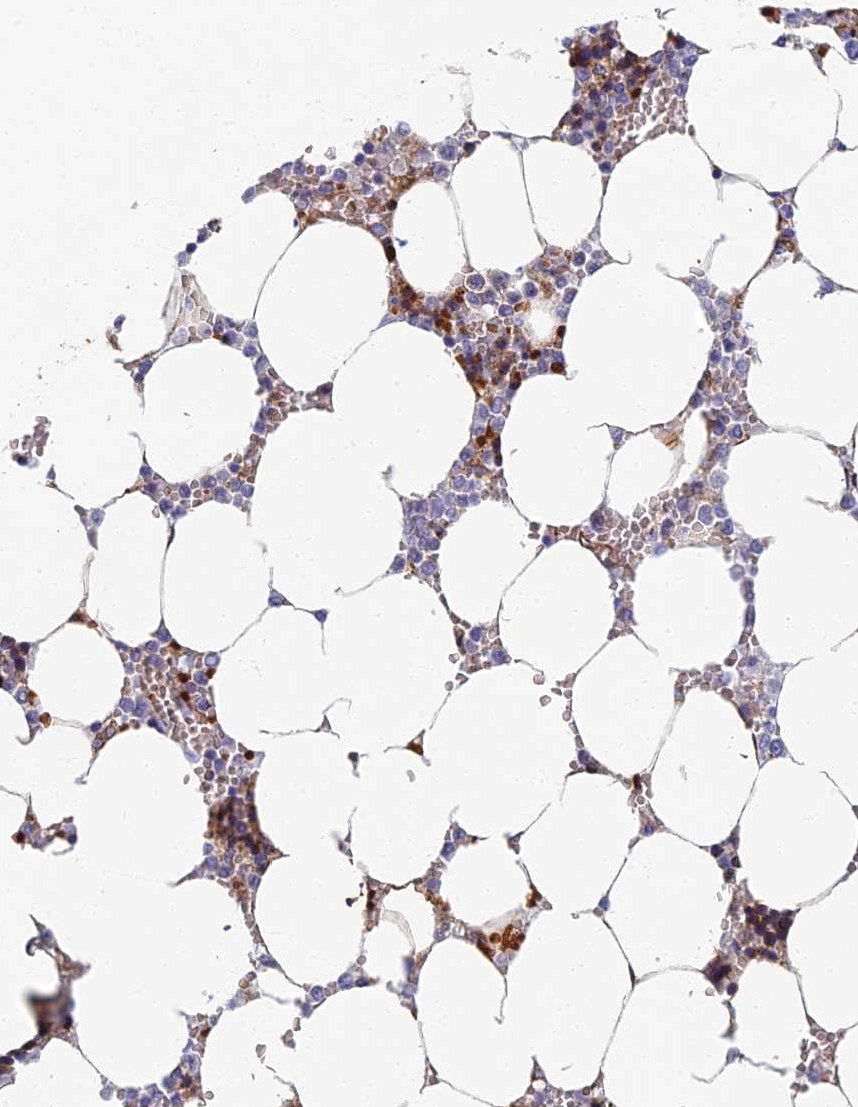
{"staining": {"intensity": "moderate", "quantity": "<25%", "location": "cytoplasmic/membranous,nuclear"}, "tissue": "bone marrow", "cell_type": "Hematopoietic cells", "image_type": "normal", "snomed": [{"axis": "morphology", "description": "Normal tissue, NOS"}, {"axis": "topography", "description": "Bone marrow"}], "caption": "Immunohistochemical staining of benign bone marrow reveals low levels of moderate cytoplasmic/membranous,nuclear positivity in about <25% of hematopoietic cells. (brown staining indicates protein expression, while blue staining denotes nuclei).", "gene": "ABCB10", "patient": {"sex": "male", "age": 64}}